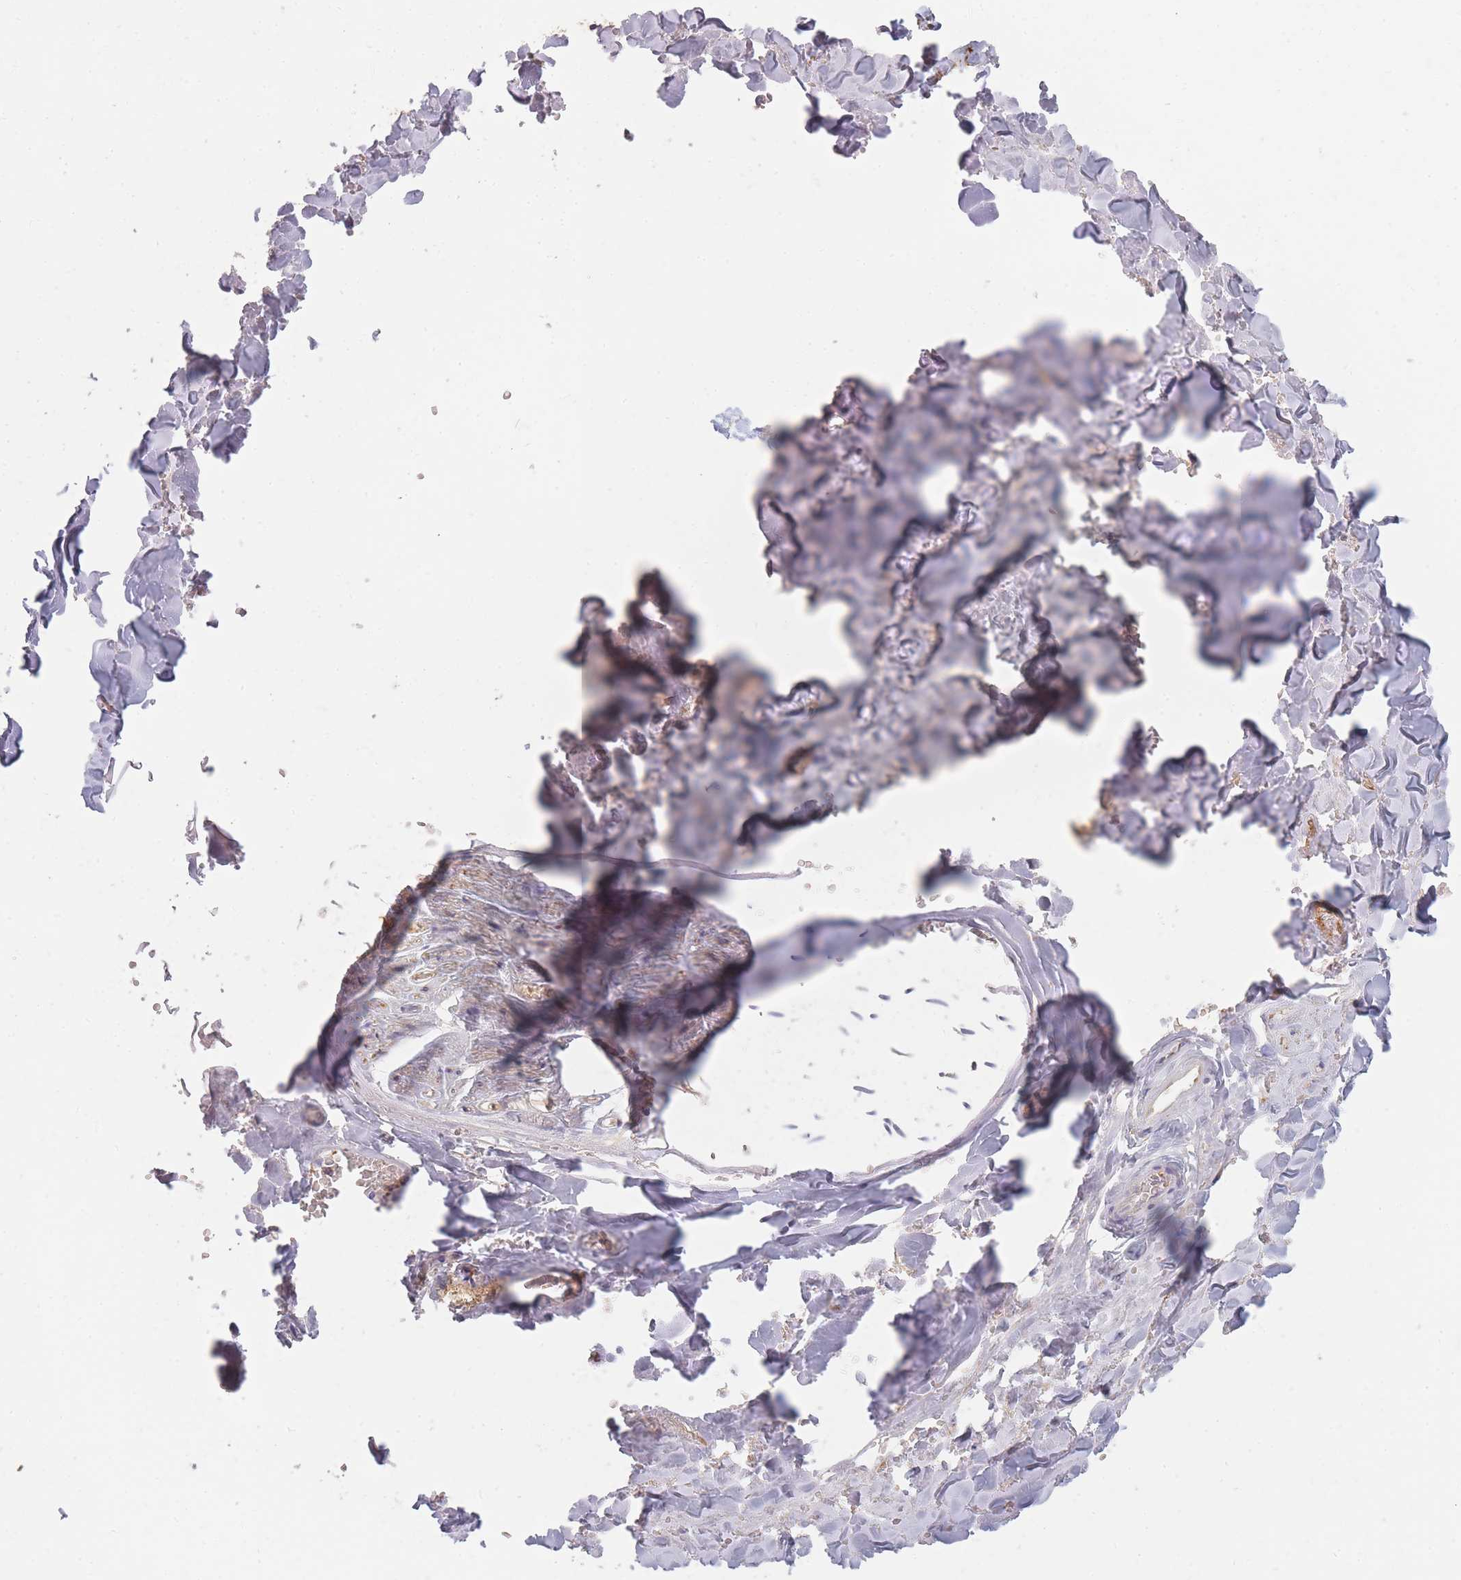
{"staining": {"intensity": "negative", "quantity": "none", "location": "none"}, "tissue": "soft tissue", "cell_type": "Chondrocytes", "image_type": "normal", "snomed": [{"axis": "morphology", "description": "Normal tissue, NOS"}, {"axis": "topography", "description": "Salivary gland"}, {"axis": "topography", "description": "Peripheral nerve tissue"}], "caption": "The micrograph displays no significant staining in chondrocytes of soft tissue. Nuclei are stained in blue.", "gene": "AP3M1", "patient": {"sex": "male", "age": 38}}